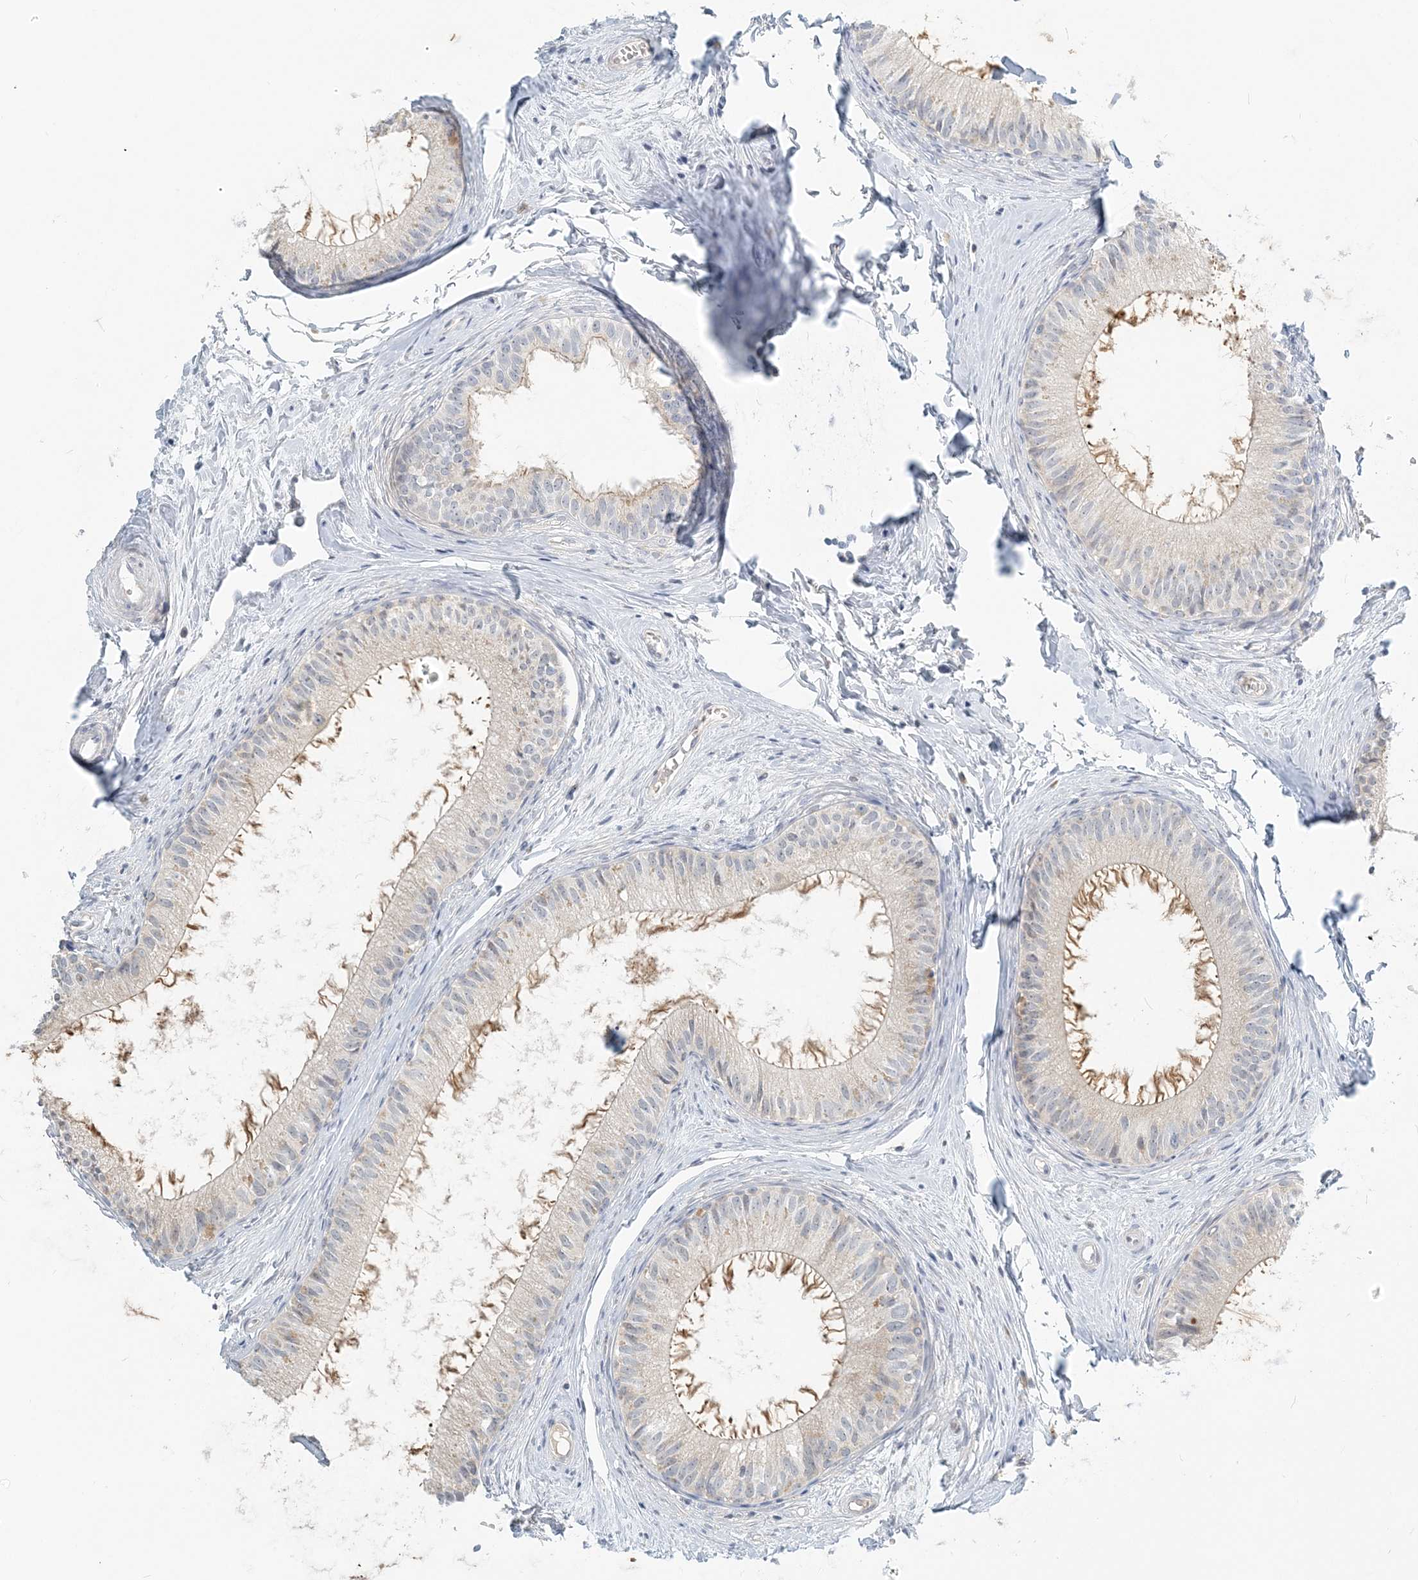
{"staining": {"intensity": "moderate", "quantity": "<25%", "location": "cytoplasmic/membranous"}, "tissue": "epididymis", "cell_type": "Glandular cells", "image_type": "normal", "snomed": [{"axis": "morphology", "description": "Normal tissue, NOS"}, {"axis": "topography", "description": "Epididymis"}], "caption": "High-power microscopy captured an immunohistochemistry histopathology image of benign epididymis, revealing moderate cytoplasmic/membranous expression in about <25% of glandular cells.", "gene": "NAA11", "patient": {"sex": "male", "age": 34}}